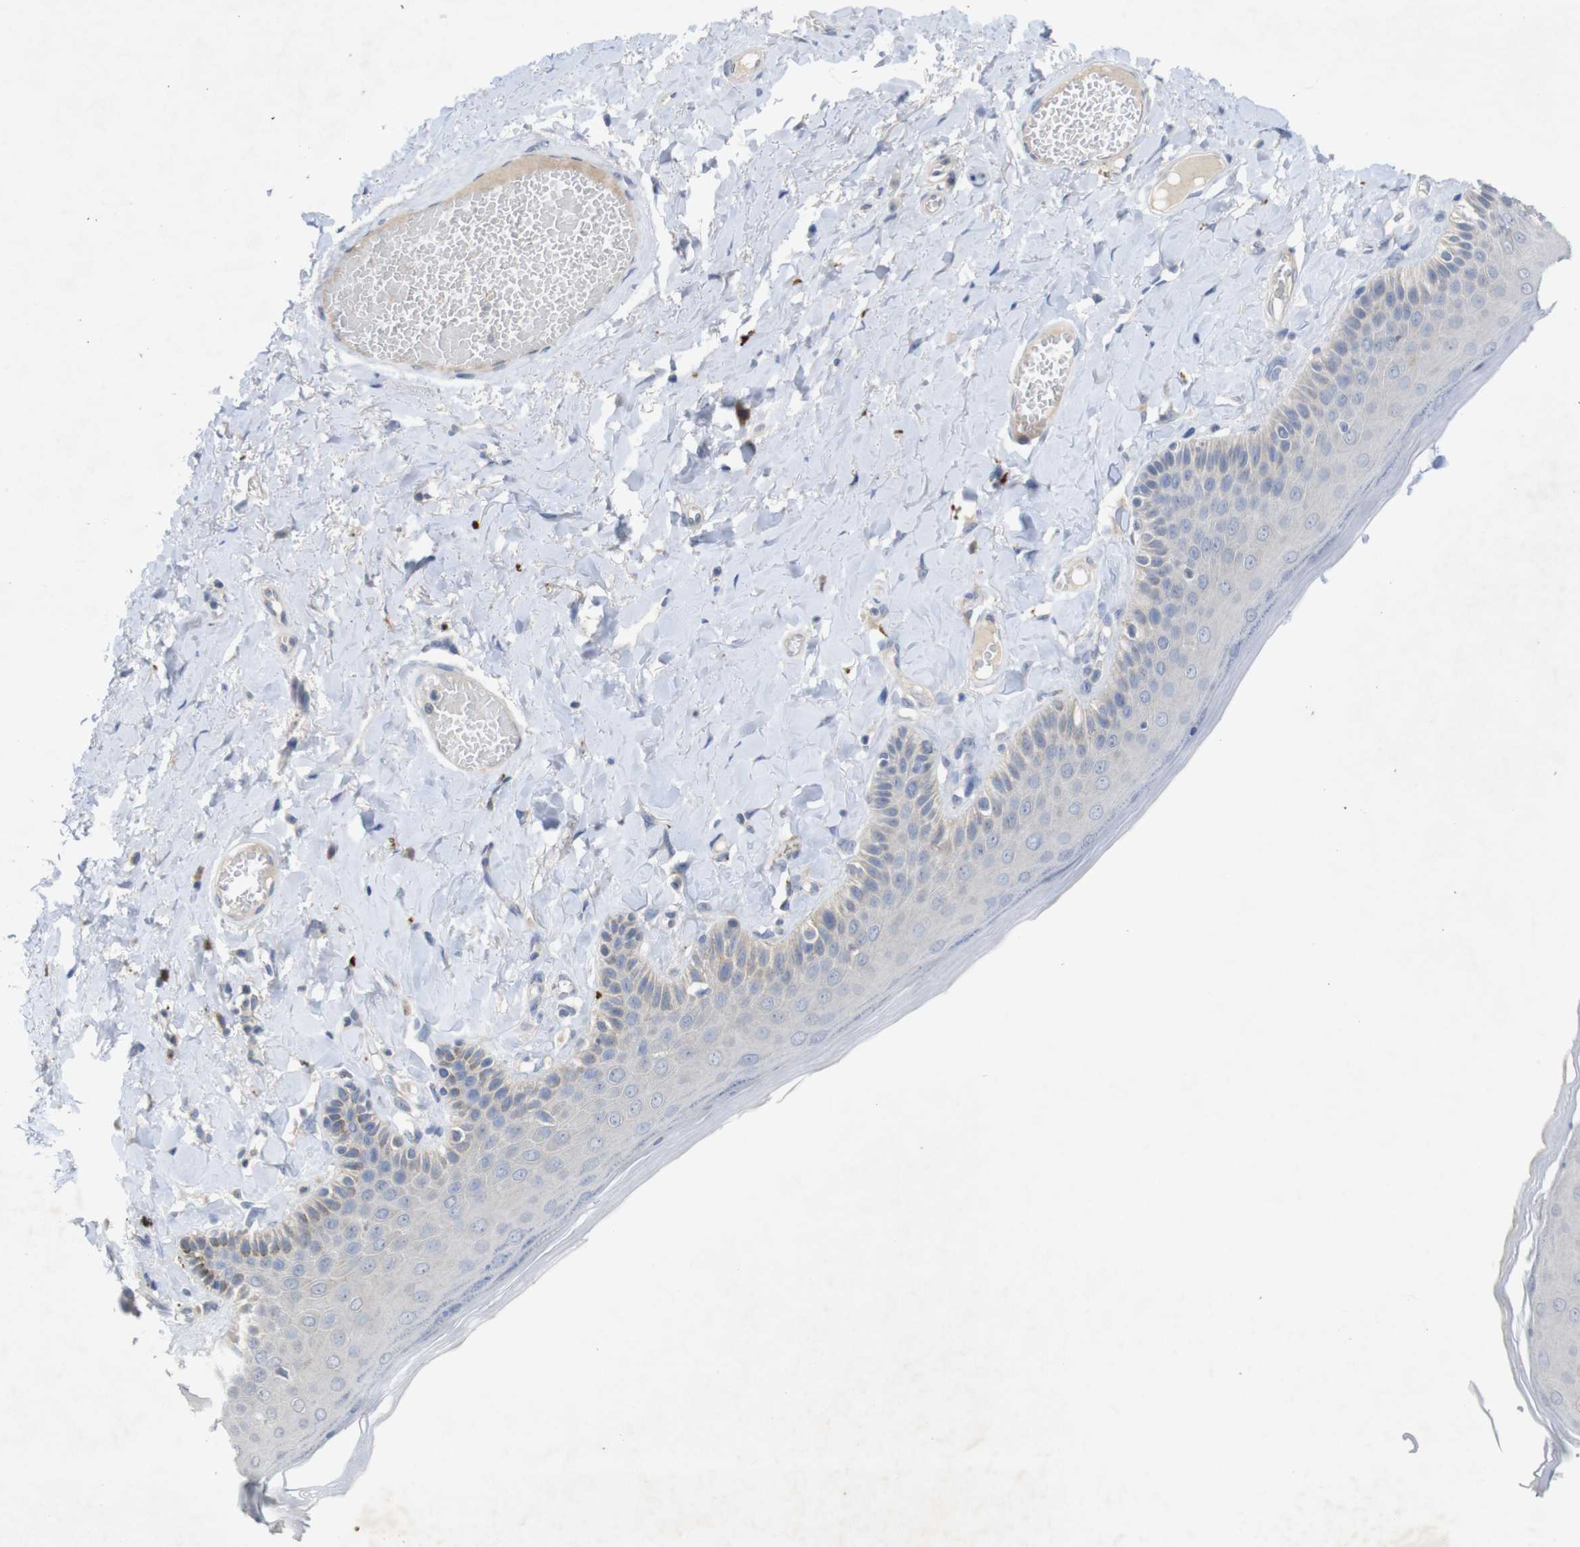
{"staining": {"intensity": "weak", "quantity": "<25%", "location": "cytoplasmic/membranous"}, "tissue": "skin", "cell_type": "Epidermal cells", "image_type": "normal", "snomed": [{"axis": "morphology", "description": "Normal tissue, NOS"}, {"axis": "topography", "description": "Anal"}], "caption": "DAB immunohistochemical staining of unremarkable human skin shows no significant positivity in epidermal cells. (Stains: DAB (3,3'-diaminobenzidine) immunohistochemistry with hematoxylin counter stain, Microscopy: brightfield microscopy at high magnification).", "gene": "BCAR3", "patient": {"sex": "male", "age": 69}}